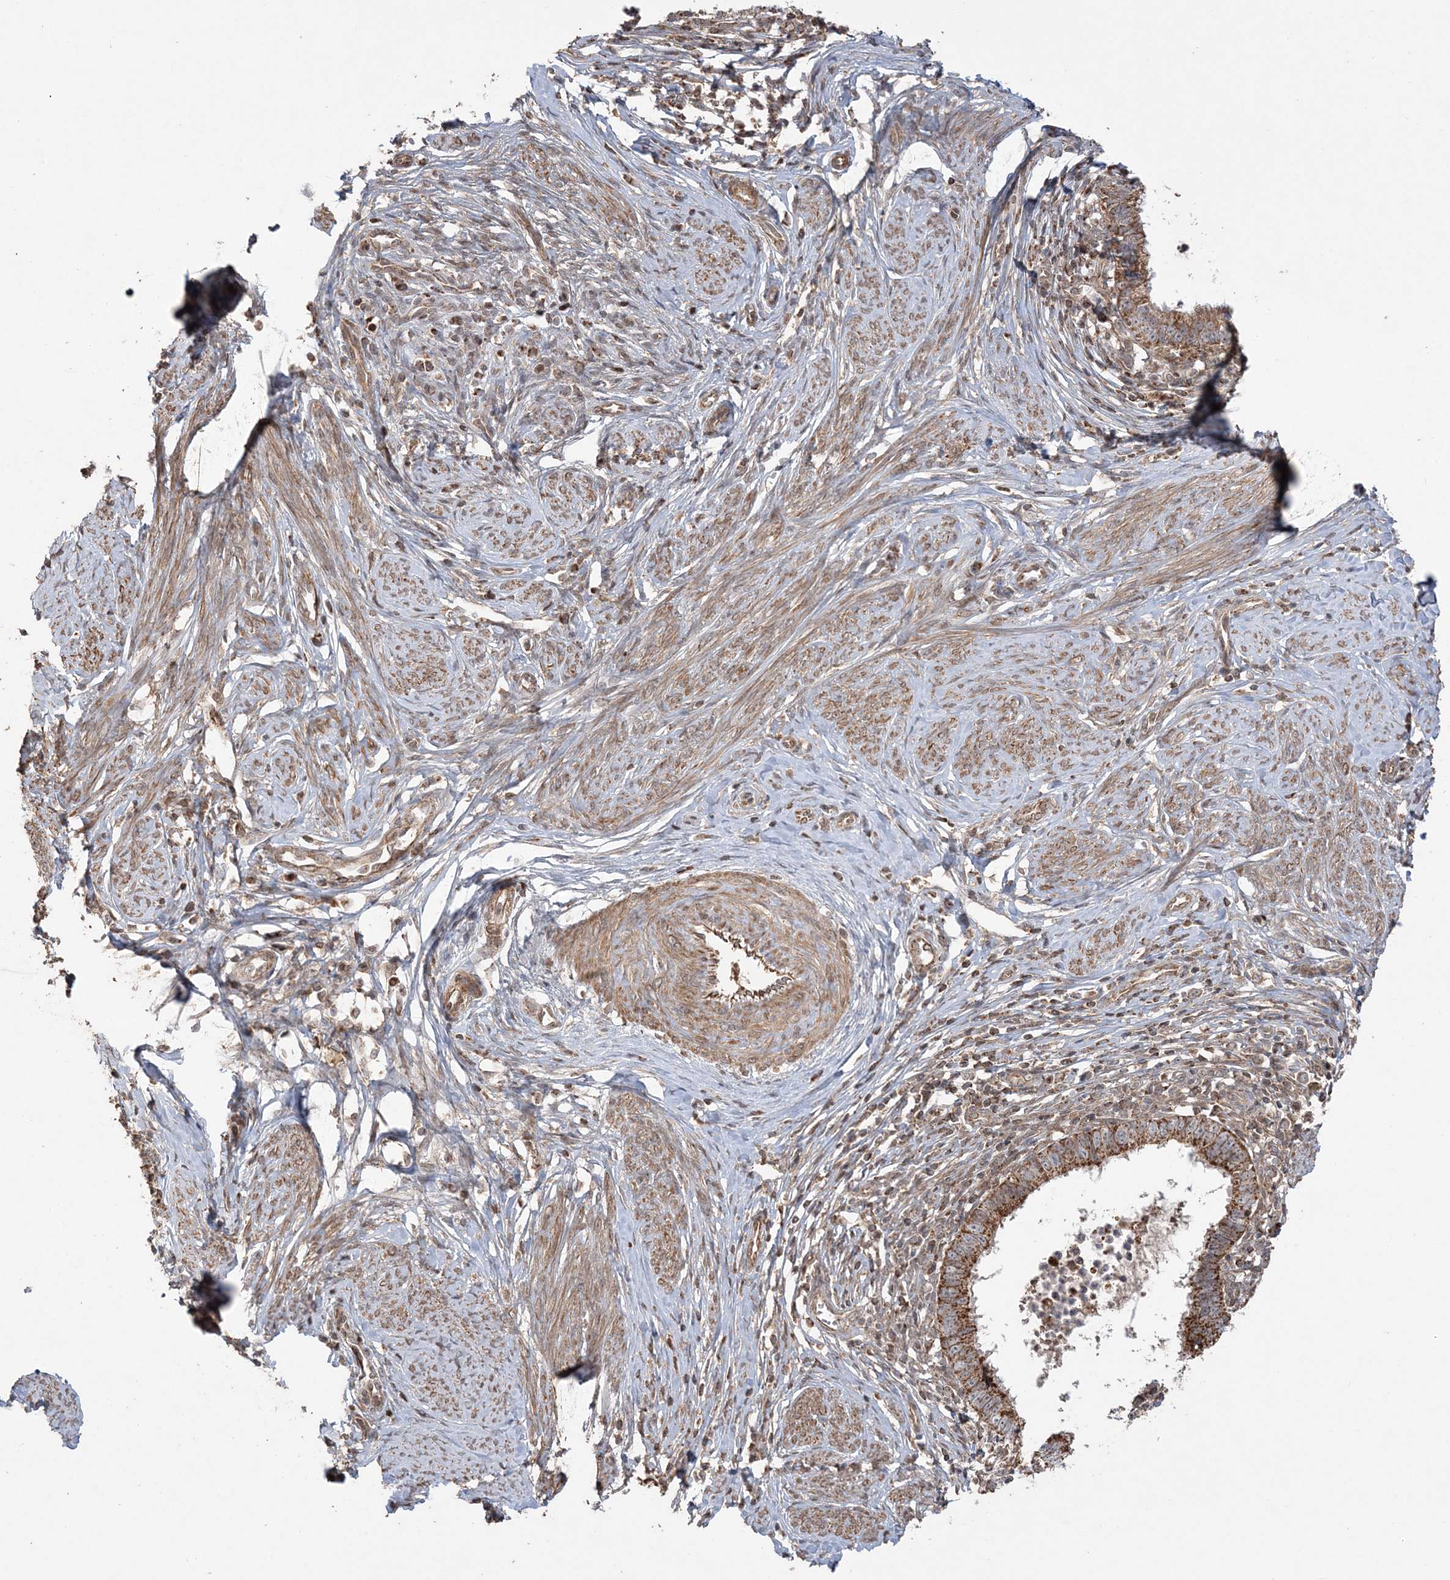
{"staining": {"intensity": "strong", "quantity": ">75%", "location": "cytoplasmic/membranous"}, "tissue": "cervical cancer", "cell_type": "Tumor cells", "image_type": "cancer", "snomed": [{"axis": "morphology", "description": "Adenocarcinoma, NOS"}, {"axis": "topography", "description": "Cervix"}], "caption": "Immunohistochemistry image of human cervical cancer stained for a protein (brown), which reveals high levels of strong cytoplasmic/membranous staining in about >75% of tumor cells.", "gene": "SCLT1", "patient": {"sex": "female", "age": 36}}